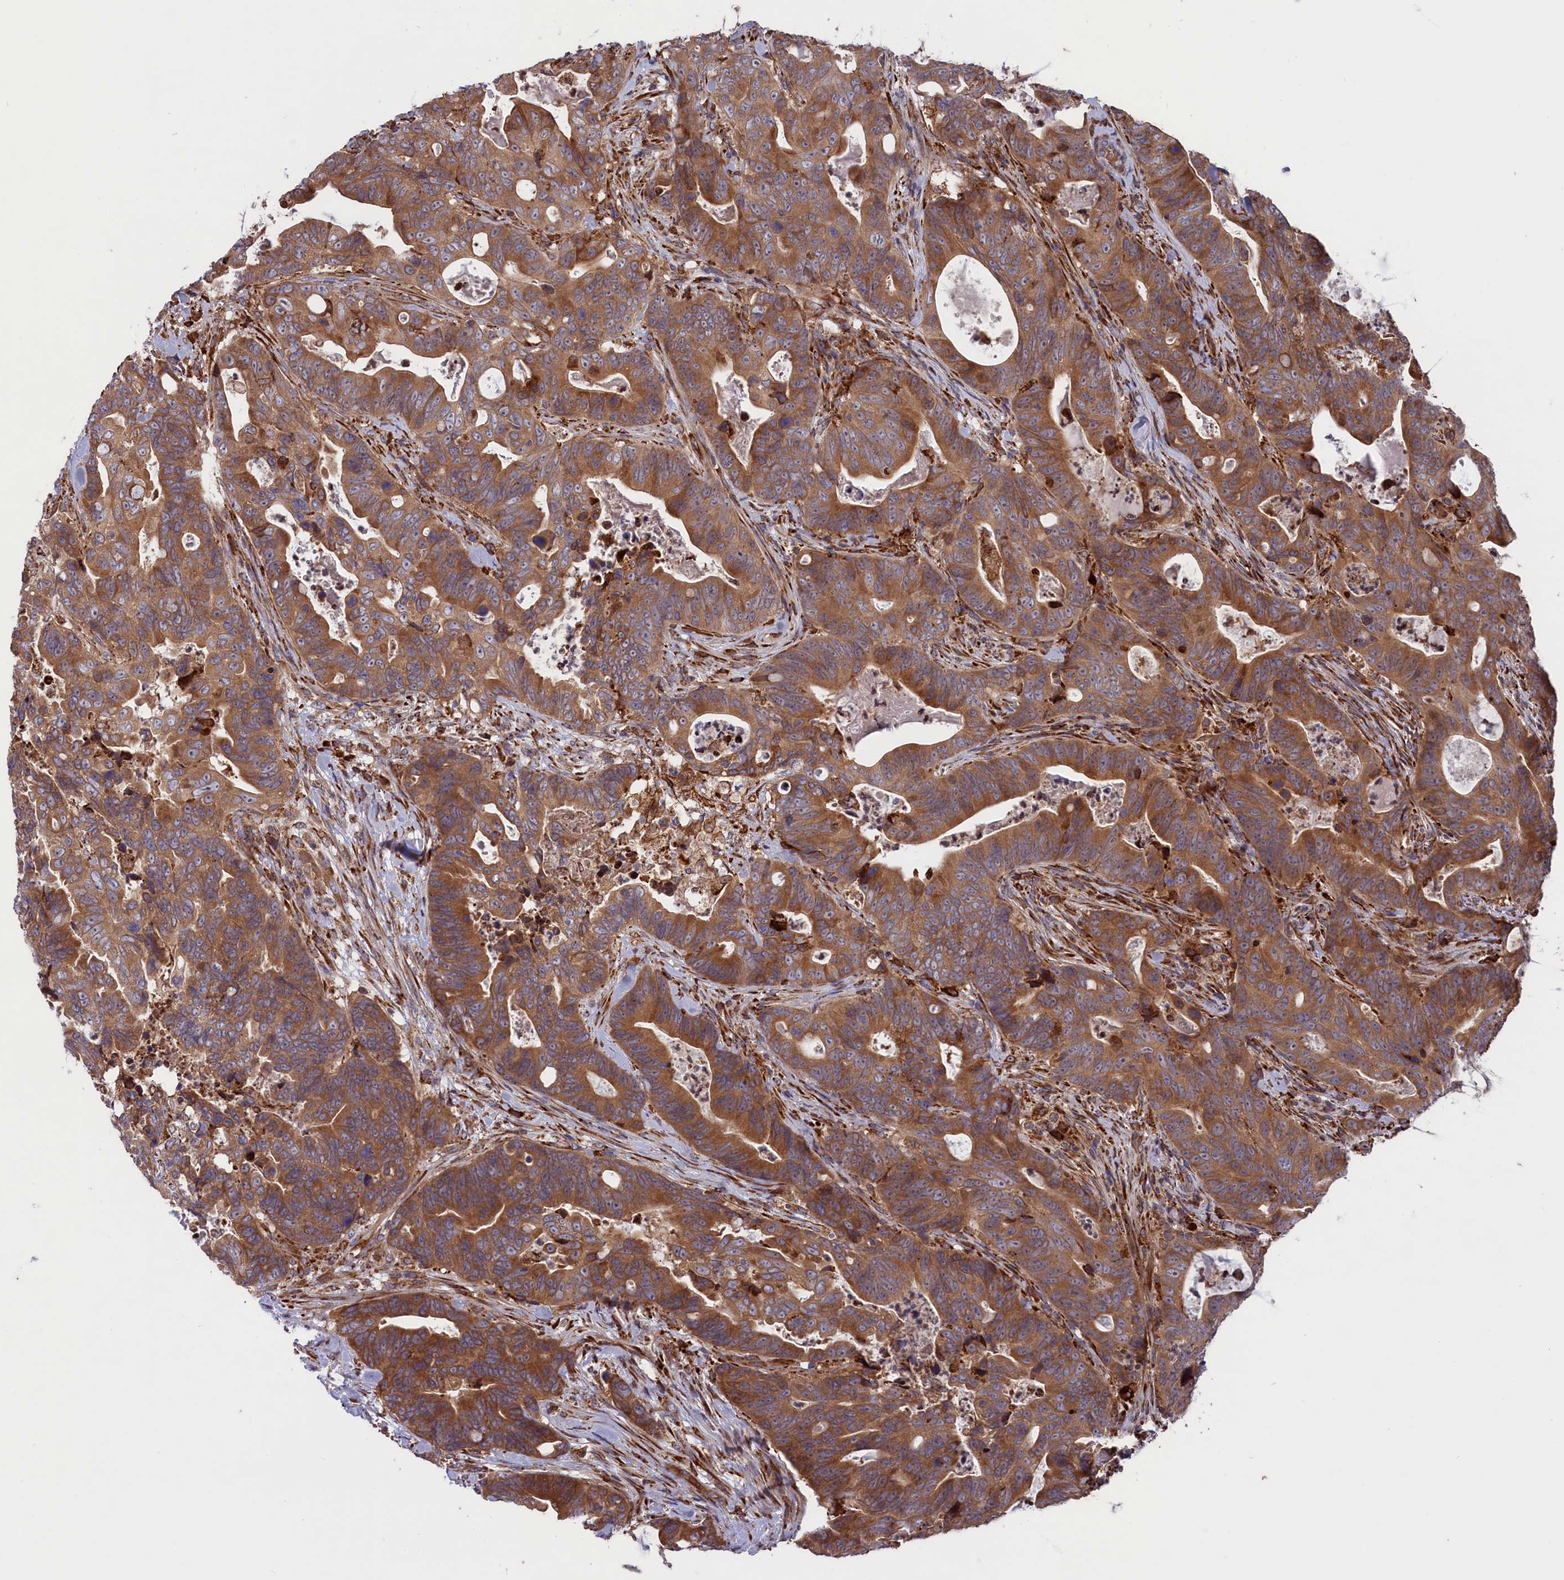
{"staining": {"intensity": "moderate", "quantity": ">75%", "location": "cytoplasmic/membranous"}, "tissue": "colorectal cancer", "cell_type": "Tumor cells", "image_type": "cancer", "snomed": [{"axis": "morphology", "description": "Adenocarcinoma, NOS"}, {"axis": "topography", "description": "Colon"}], "caption": "Colorectal cancer (adenocarcinoma) stained for a protein (brown) exhibits moderate cytoplasmic/membranous positive positivity in approximately >75% of tumor cells.", "gene": "PLA2G4C", "patient": {"sex": "female", "age": 82}}